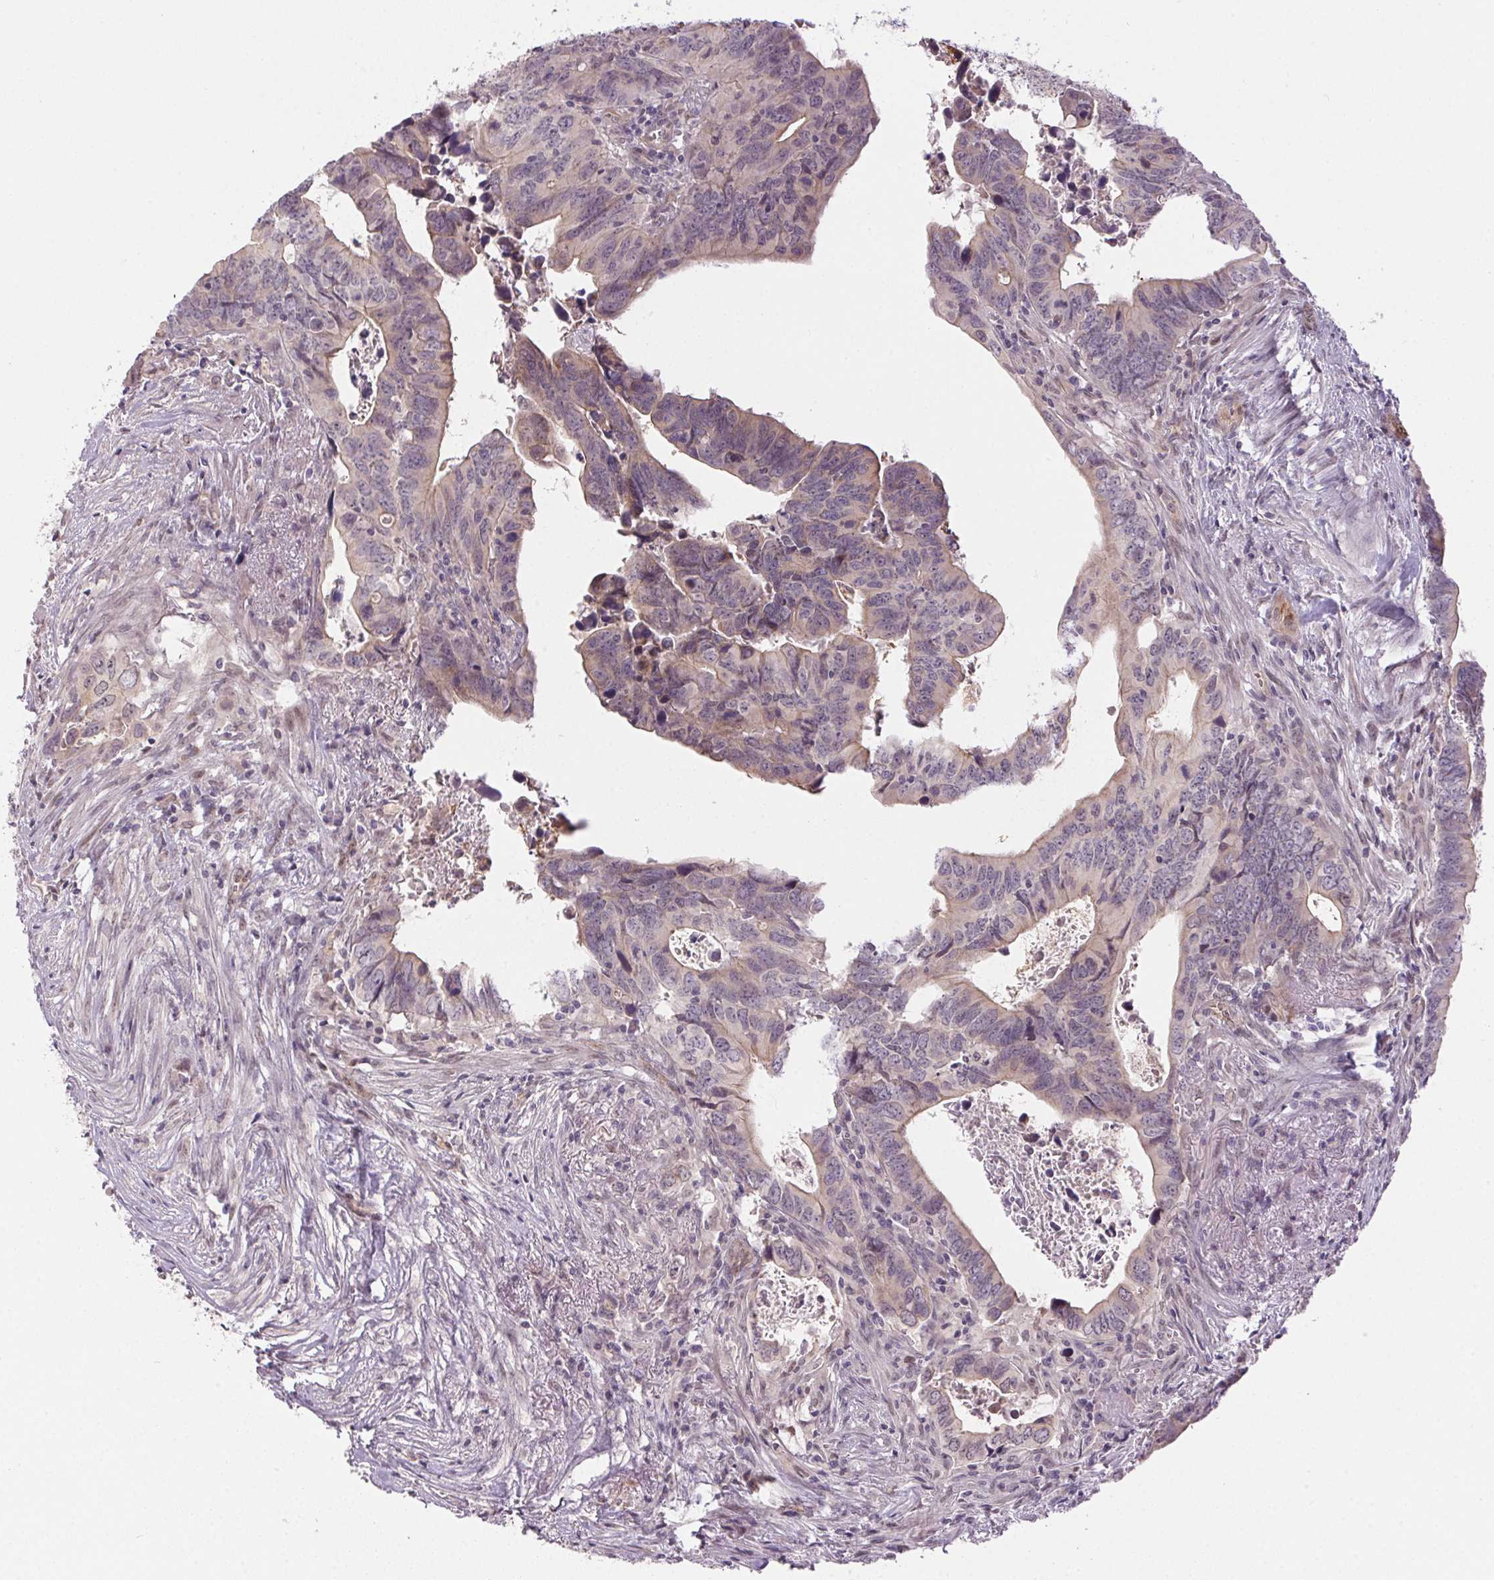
{"staining": {"intensity": "weak", "quantity": "<25%", "location": "cytoplasmic/membranous"}, "tissue": "colorectal cancer", "cell_type": "Tumor cells", "image_type": "cancer", "snomed": [{"axis": "morphology", "description": "Adenocarcinoma, NOS"}, {"axis": "topography", "description": "Colon"}], "caption": "Tumor cells show no significant positivity in colorectal cancer.", "gene": "CFAP92", "patient": {"sex": "female", "age": 82}}